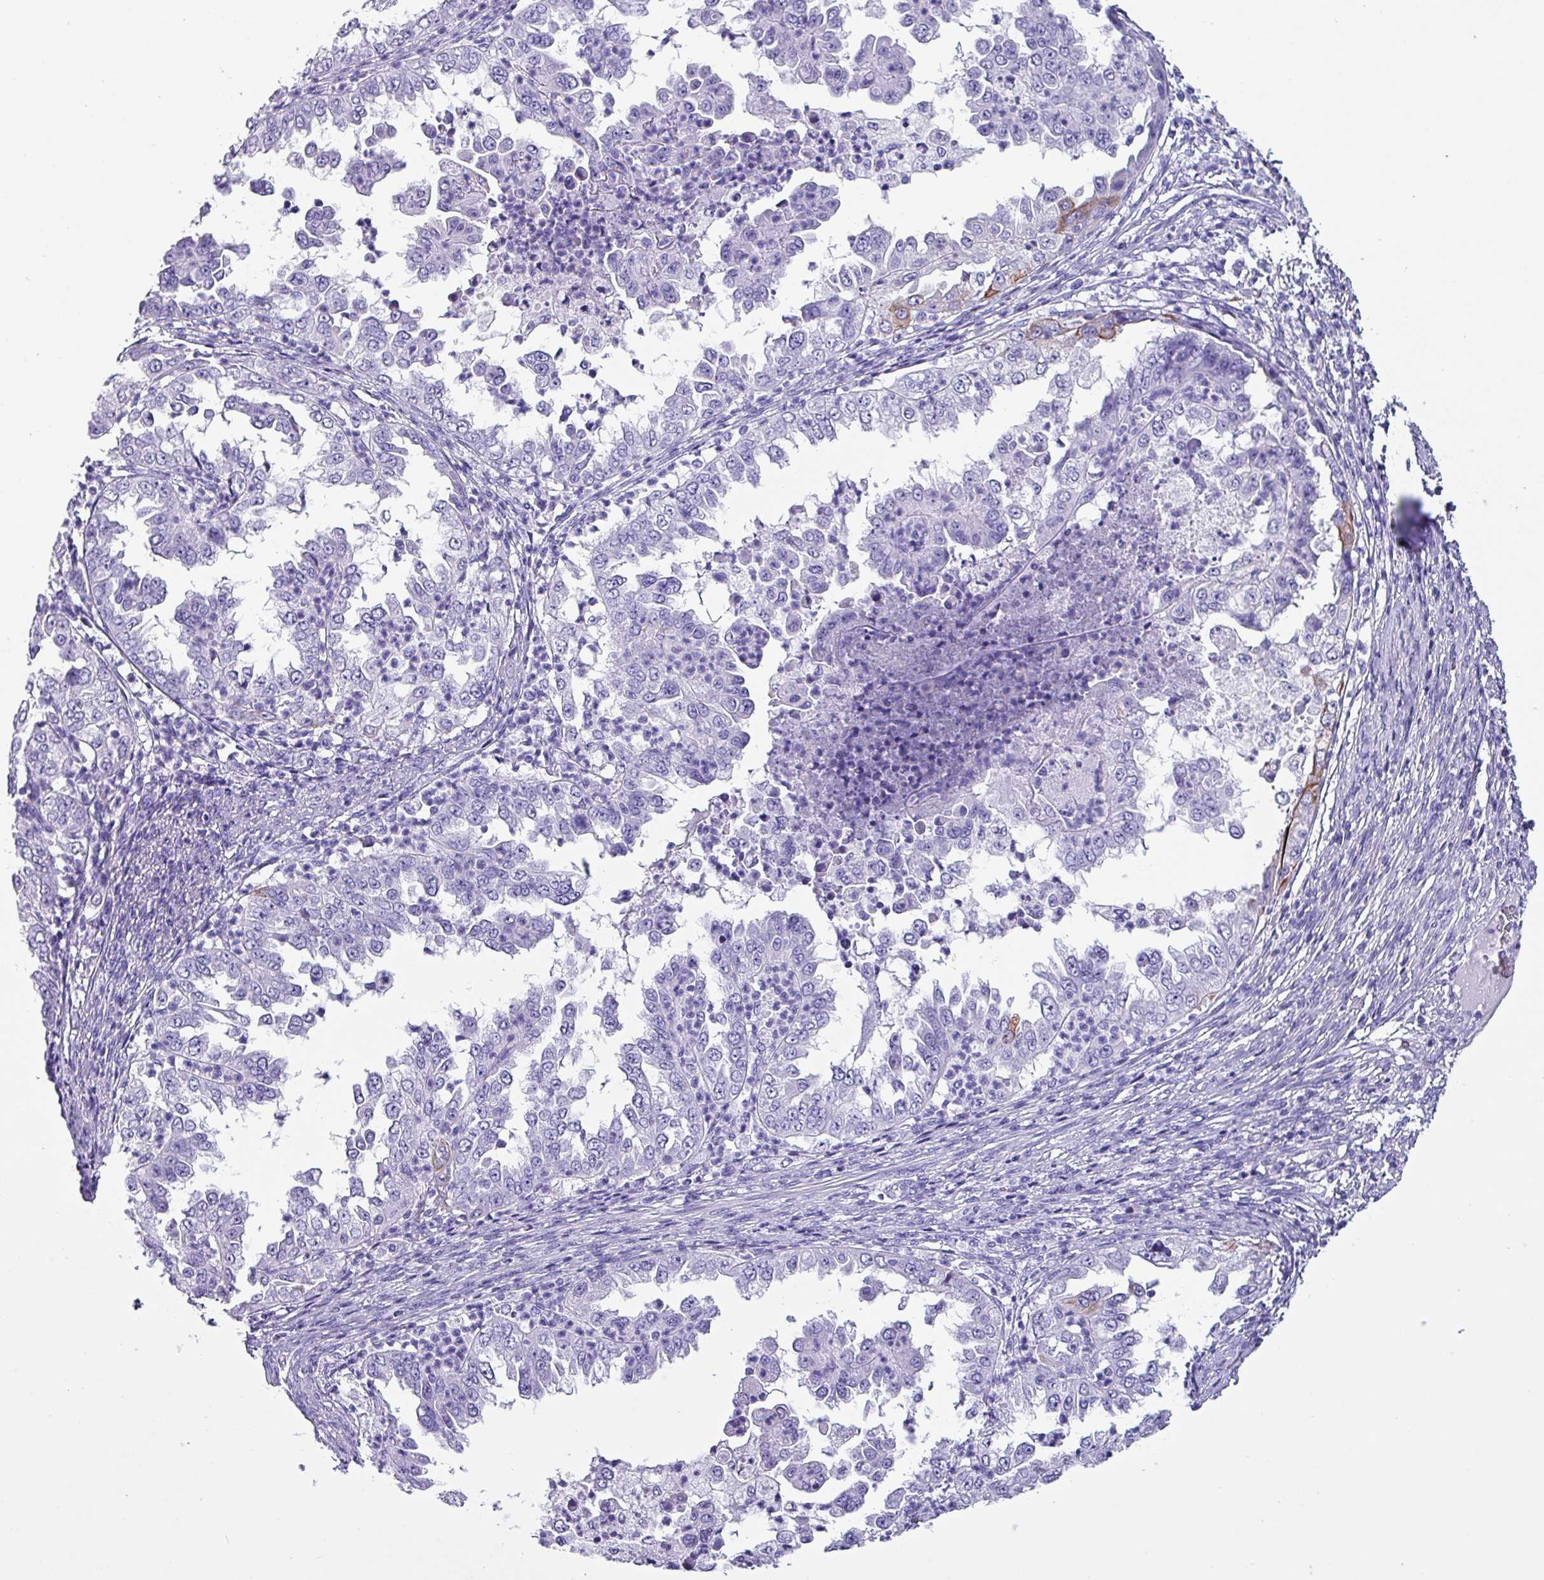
{"staining": {"intensity": "negative", "quantity": "none", "location": "none"}, "tissue": "endometrial cancer", "cell_type": "Tumor cells", "image_type": "cancer", "snomed": [{"axis": "morphology", "description": "Adenocarcinoma, NOS"}, {"axis": "topography", "description": "Endometrium"}], "caption": "An image of adenocarcinoma (endometrial) stained for a protein demonstrates no brown staining in tumor cells. (Stains: DAB immunohistochemistry with hematoxylin counter stain, Microscopy: brightfield microscopy at high magnification).", "gene": "KRT6C", "patient": {"sex": "female", "age": 85}}